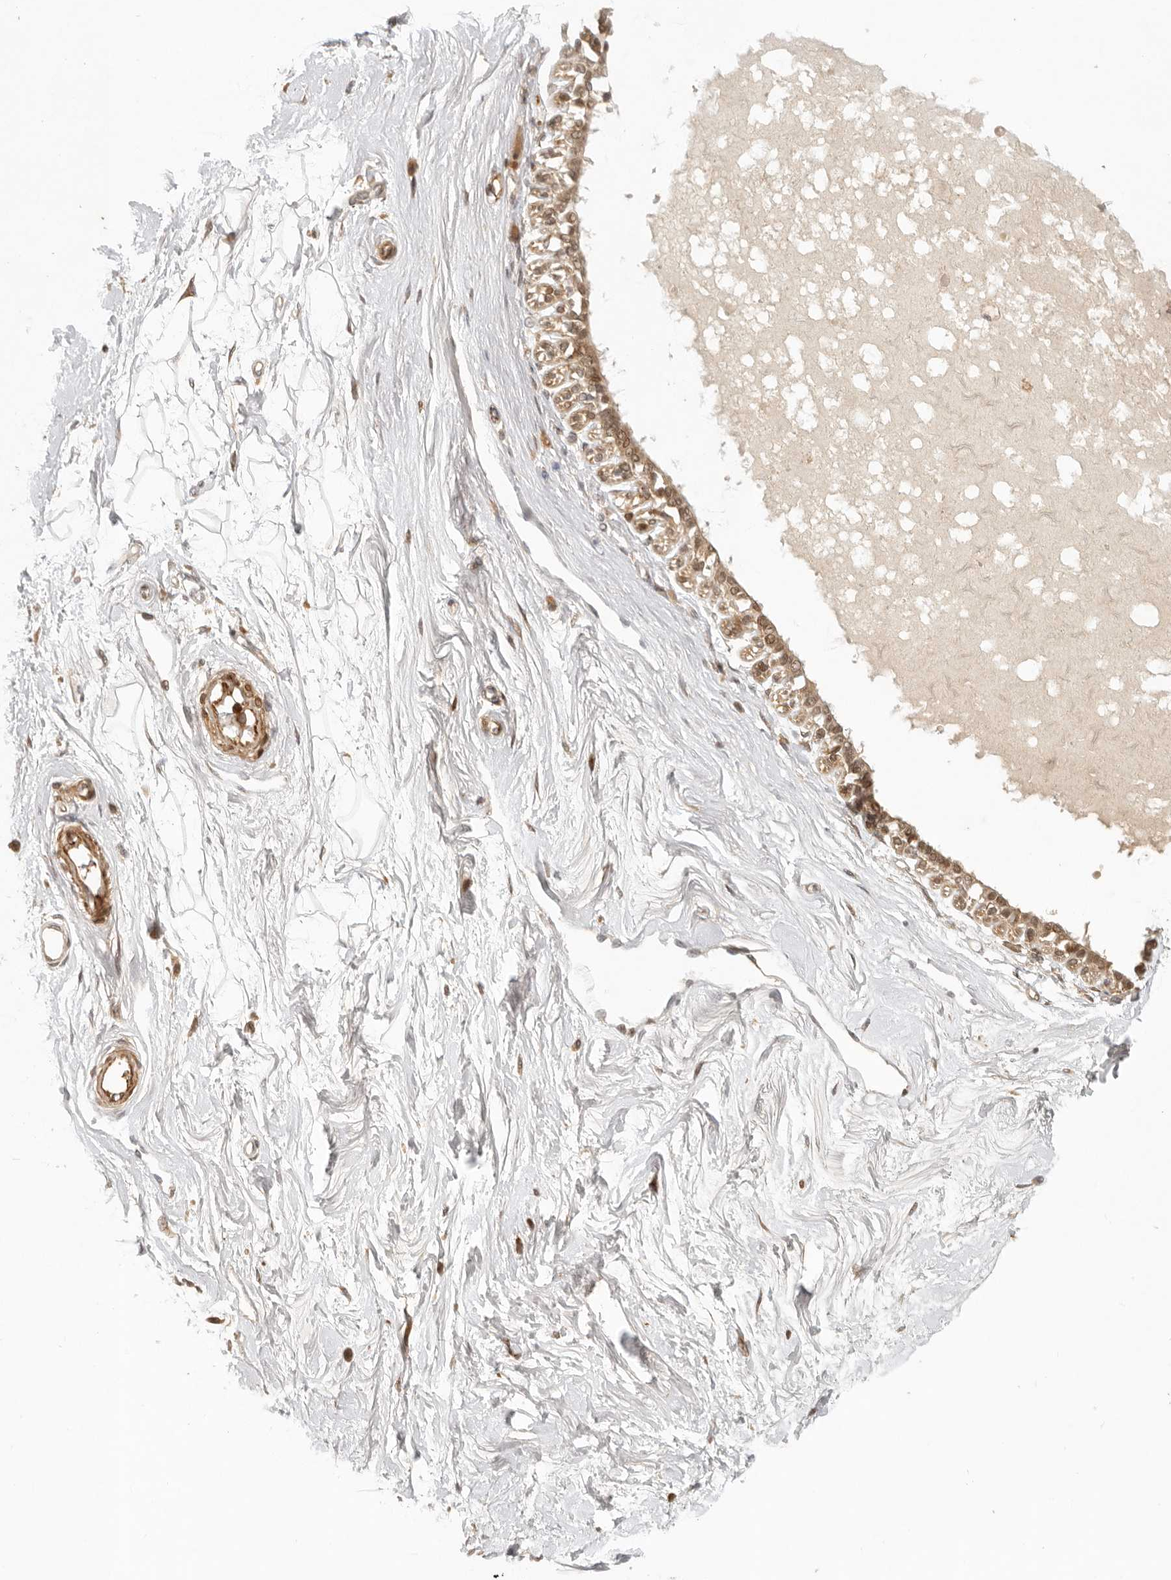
{"staining": {"intensity": "negative", "quantity": "none", "location": "none"}, "tissue": "breast", "cell_type": "Adipocytes", "image_type": "normal", "snomed": [{"axis": "morphology", "description": "Normal tissue, NOS"}, {"axis": "topography", "description": "Breast"}], "caption": "IHC of unremarkable breast reveals no positivity in adipocytes. The staining was performed using DAB to visualize the protein expression in brown, while the nuclei were stained in blue with hematoxylin (Magnification: 20x).", "gene": "AHDC1", "patient": {"sex": "female", "age": 45}}